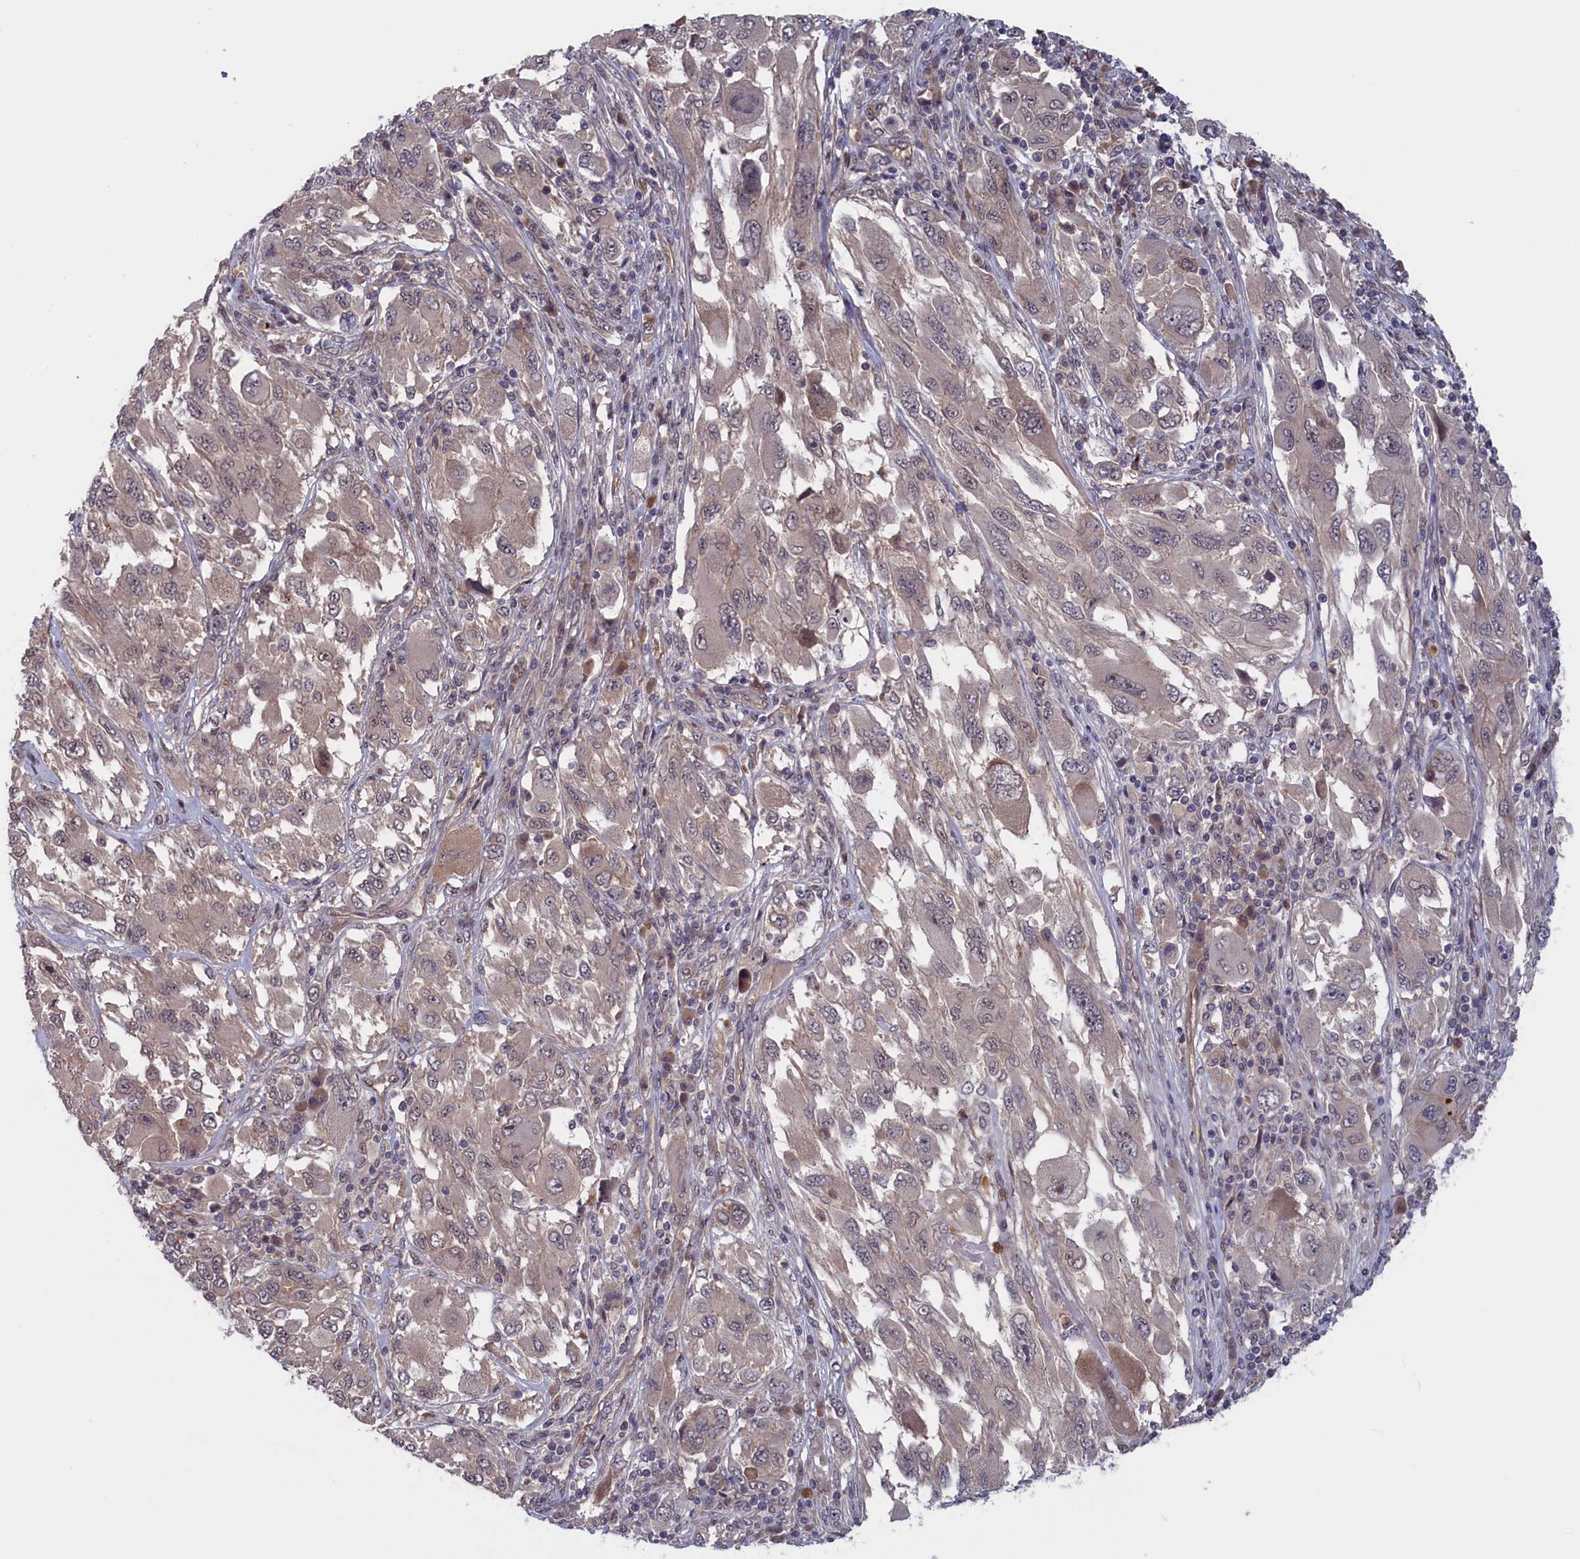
{"staining": {"intensity": "weak", "quantity": "<25%", "location": "cytoplasmic/membranous,nuclear"}, "tissue": "melanoma", "cell_type": "Tumor cells", "image_type": "cancer", "snomed": [{"axis": "morphology", "description": "Malignant melanoma, NOS"}, {"axis": "topography", "description": "Skin"}], "caption": "Protein analysis of malignant melanoma shows no significant positivity in tumor cells. (IHC, brightfield microscopy, high magnification).", "gene": "PLP2", "patient": {"sex": "female", "age": 91}}